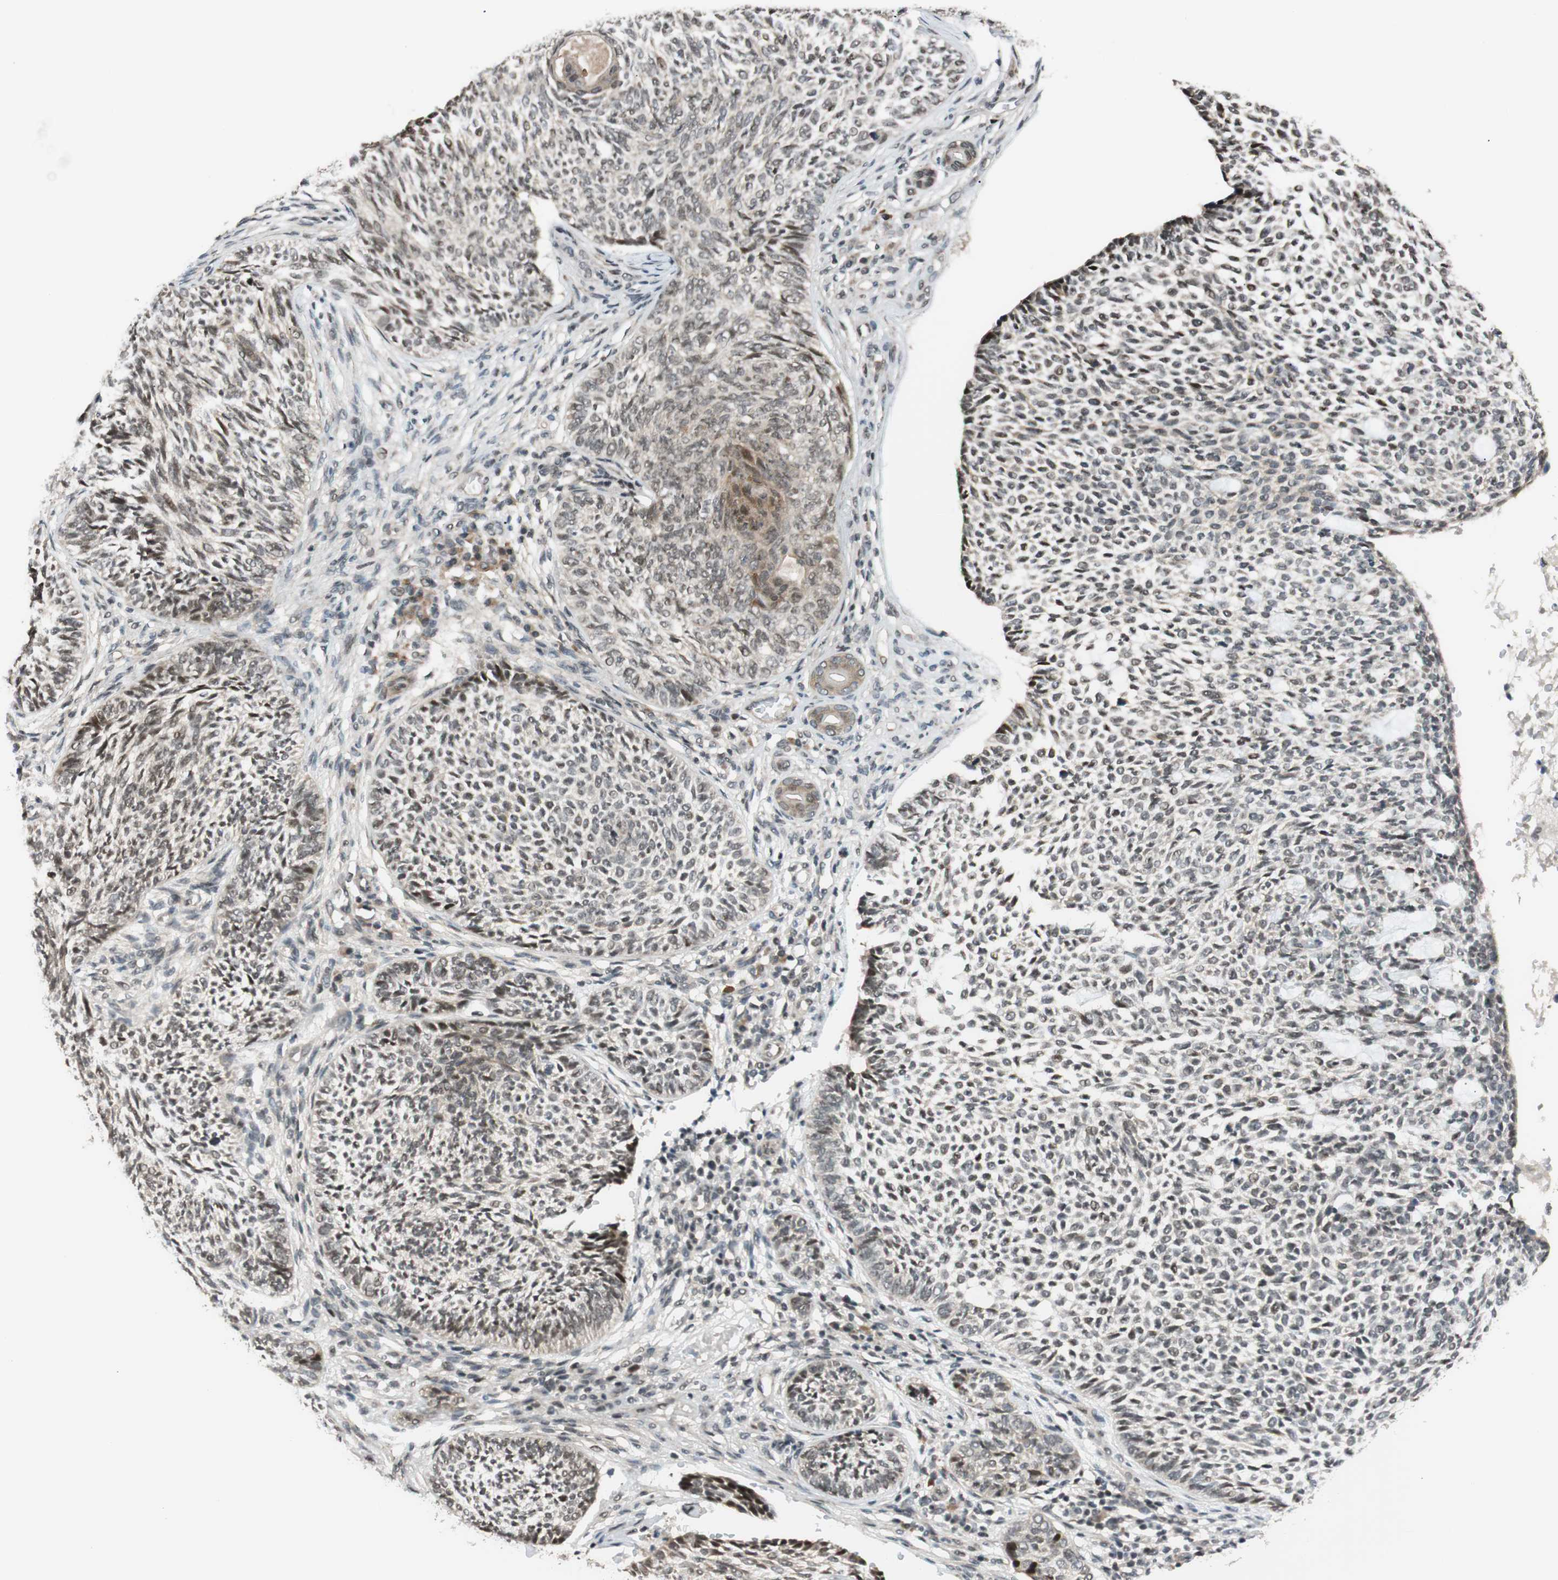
{"staining": {"intensity": "moderate", "quantity": "25%-75%", "location": "nuclear"}, "tissue": "skin cancer", "cell_type": "Tumor cells", "image_type": "cancer", "snomed": [{"axis": "morphology", "description": "Basal cell carcinoma"}, {"axis": "topography", "description": "Skin"}], "caption": "Moderate nuclear expression for a protein is identified in approximately 25%-75% of tumor cells of basal cell carcinoma (skin) using immunohistochemistry.", "gene": "BRMS1", "patient": {"sex": "male", "age": 87}}